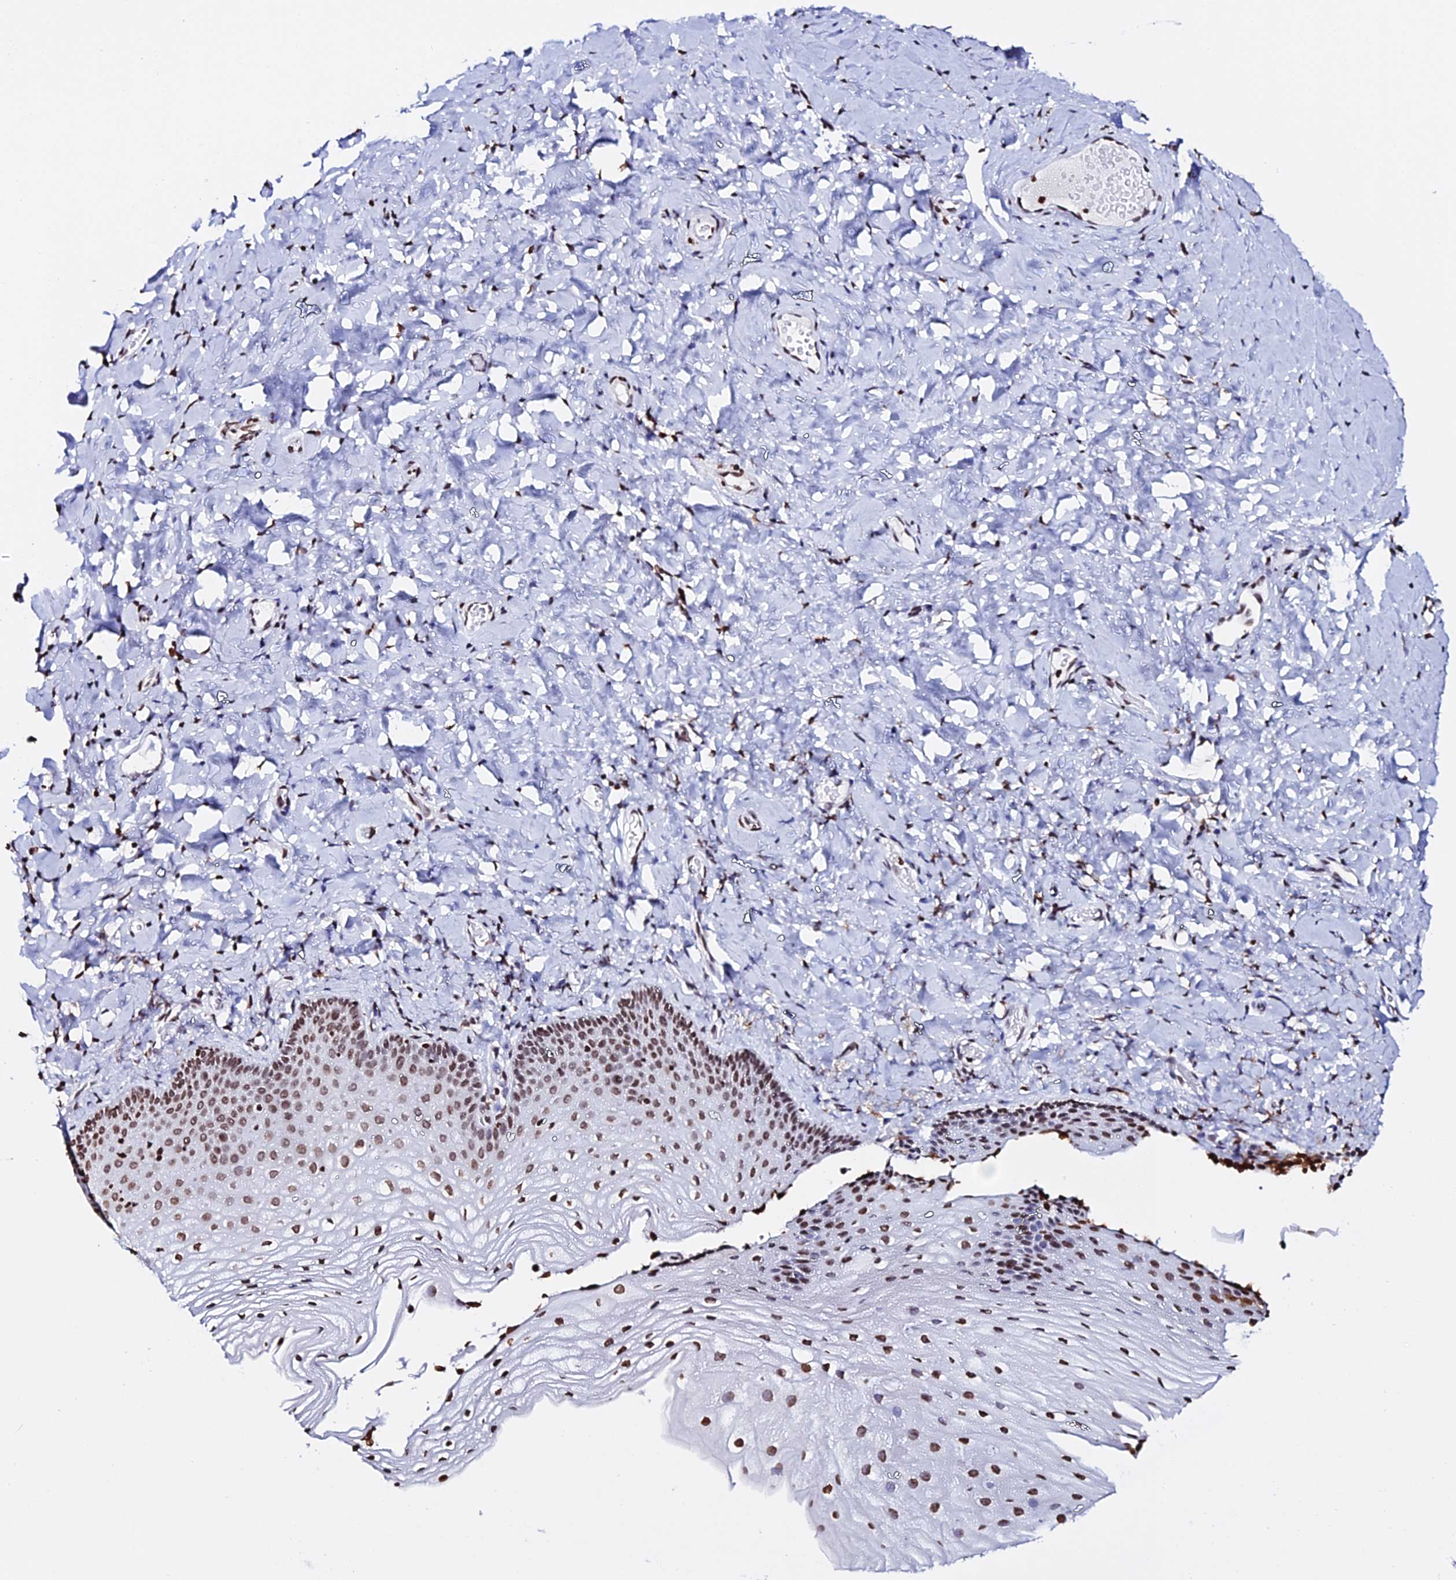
{"staining": {"intensity": "moderate", "quantity": ">75%", "location": "nuclear"}, "tissue": "vagina", "cell_type": "Squamous epithelial cells", "image_type": "normal", "snomed": [{"axis": "morphology", "description": "Normal tissue, NOS"}, {"axis": "topography", "description": "Vagina"}], "caption": "IHC micrograph of unremarkable vagina stained for a protein (brown), which shows medium levels of moderate nuclear staining in approximately >75% of squamous epithelial cells.", "gene": "ENSG00000282988", "patient": {"sex": "female", "age": 60}}